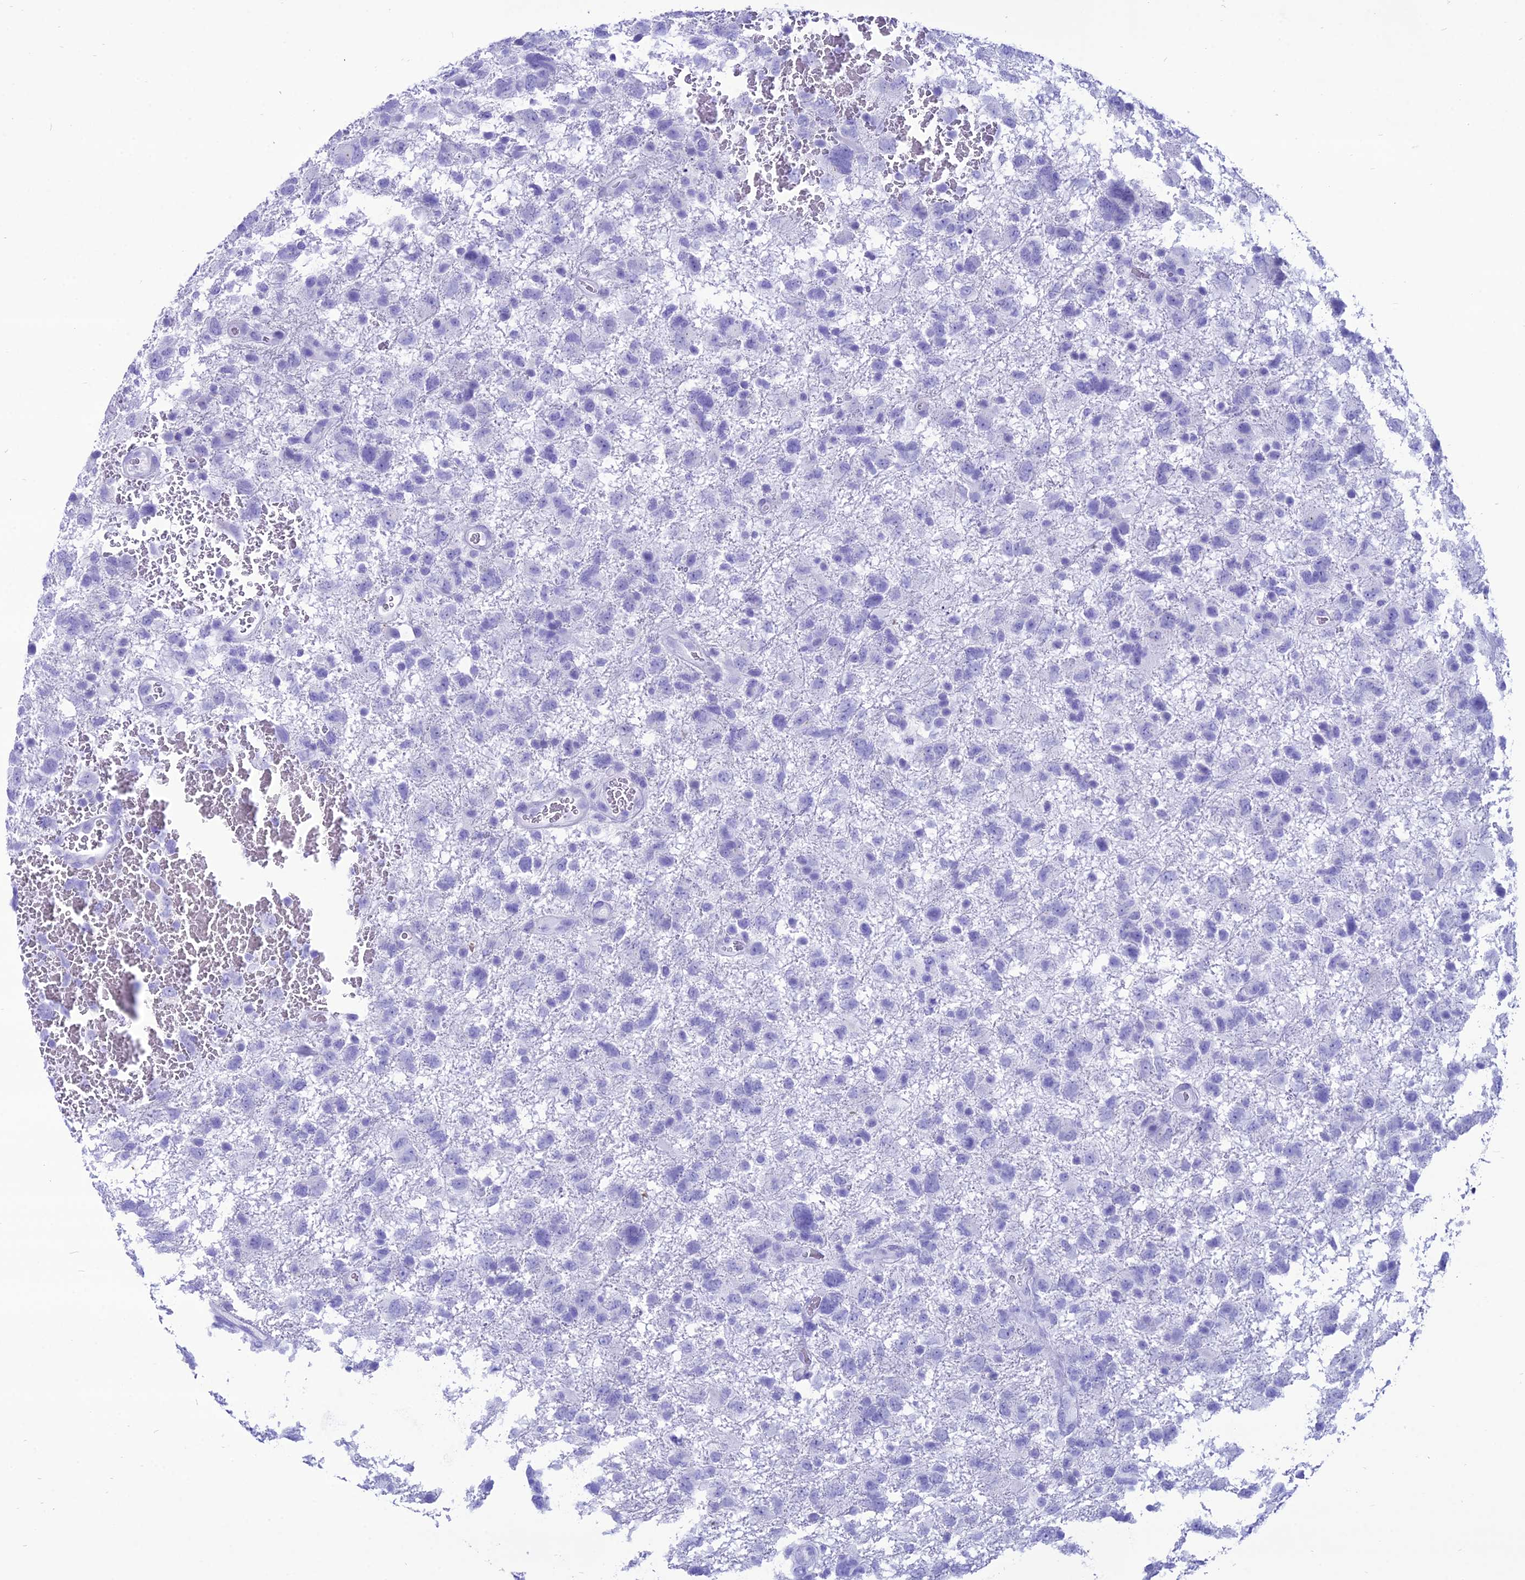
{"staining": {"intensity": "negative", "quantity": "none", "location": "none"}, "tissue": "glioma", "cell_type": "Tumor cells", "image_type": "cancer", "snomed": [{"axis": "morphology", "description": "Glioma, malignant, High grade"}, {"axis": "topography", "description": "Brain"}], "caption": "Immunohistochemistry of glioma displays no positivity in tumor cells.", "gene": "PNMA5", "patient": {"sex": "male", "age": 61}}